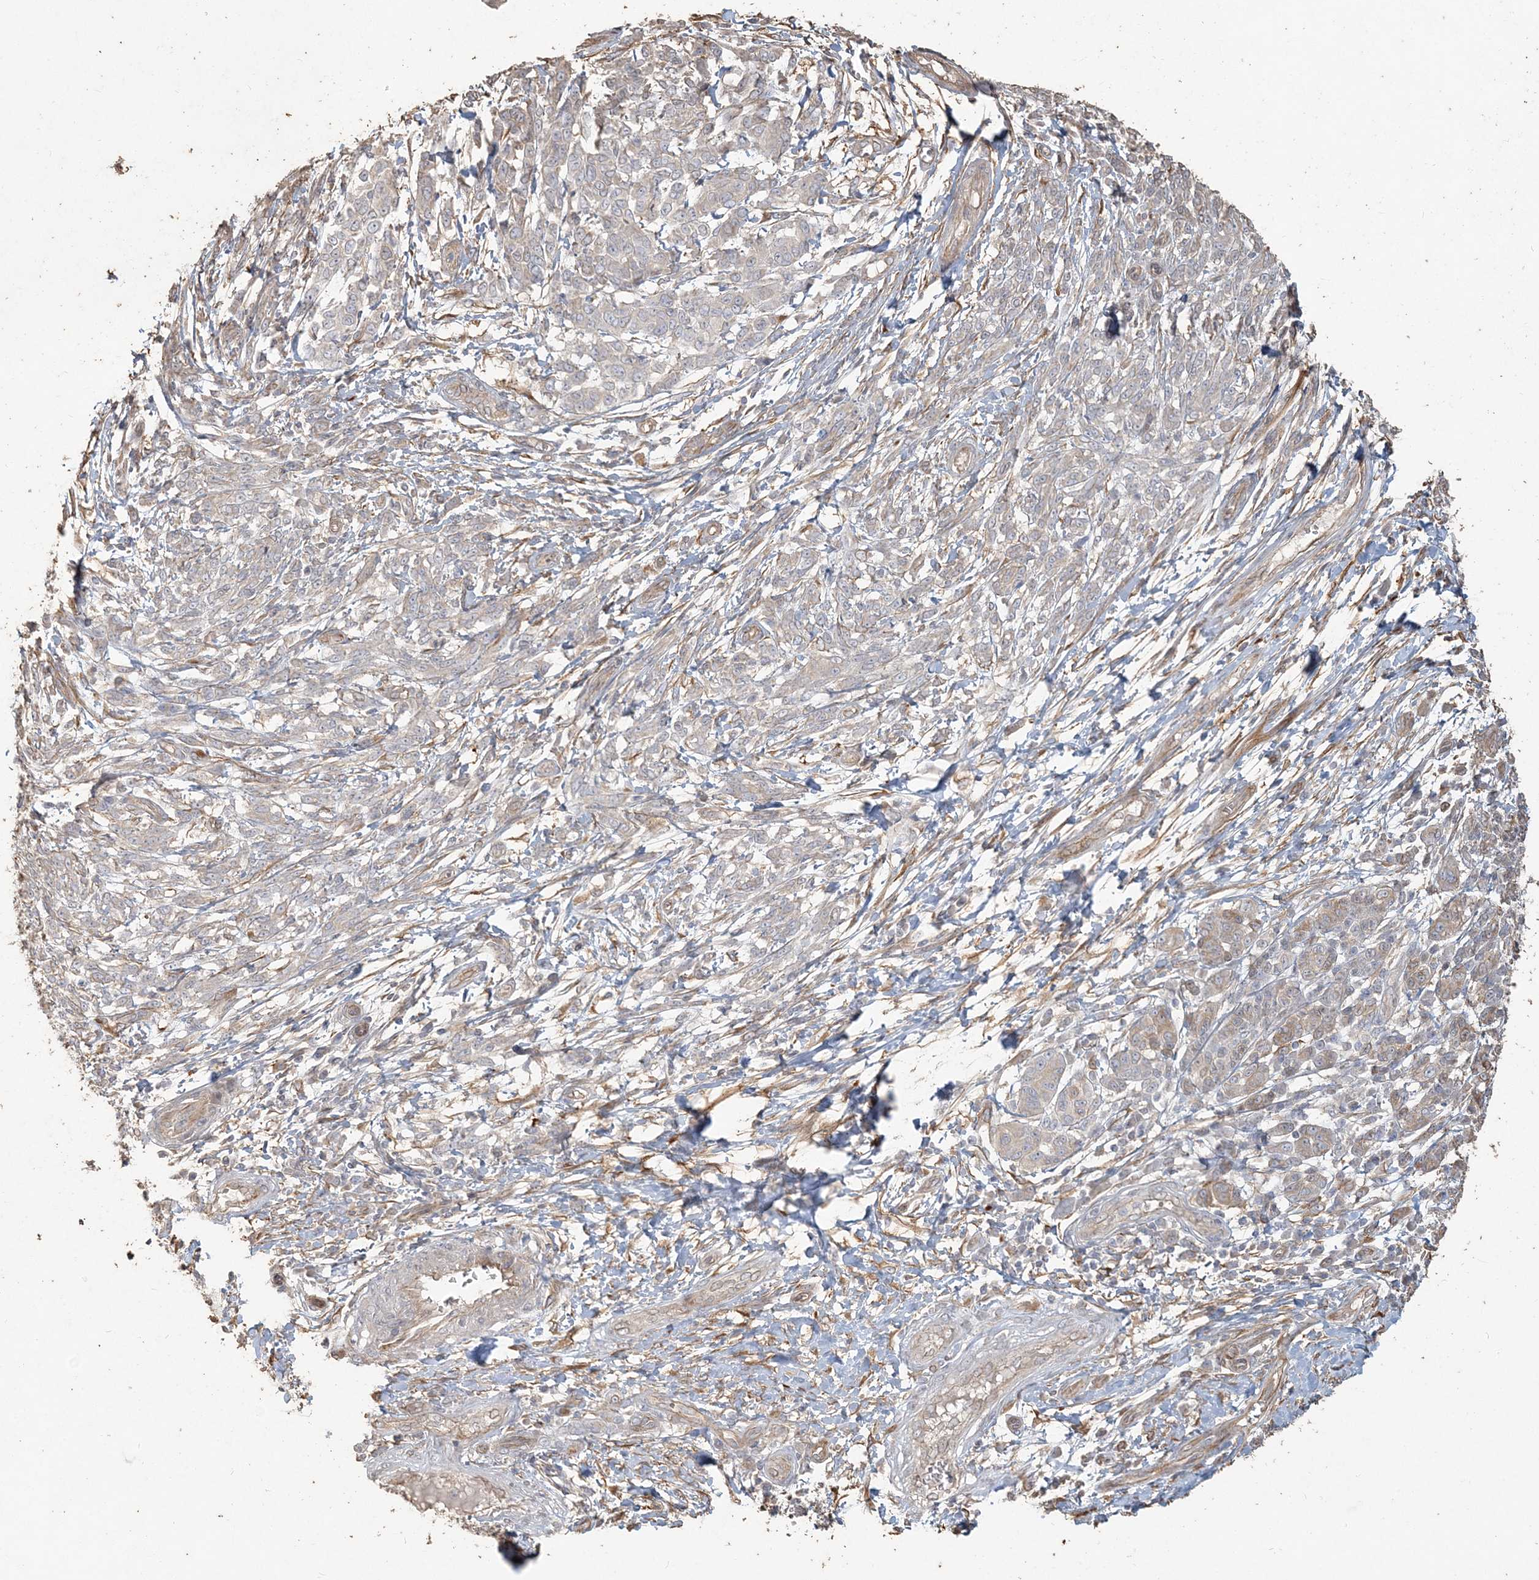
{"staining": {"intensity": "negative", "quantity": "none", "location": "none"}, "tissue": "melanoma", "cell_type": "Tumor cells", "image_type": "cancer", "snomed": [{"axis": "morphology", "description": "Malignant melanoma, NOS"}, {"axis": "topography", "description": "Skin"}], "caption": "High magnification brightfield microscopy of melanoma stained with DAB (3,3'-diaminobenzidine) (brown) and counterstained with hematoxylin (blue): tumor cells show no significant expression.", "gene": "RNF145", "patient": {"sex": "male", "age": 49}}